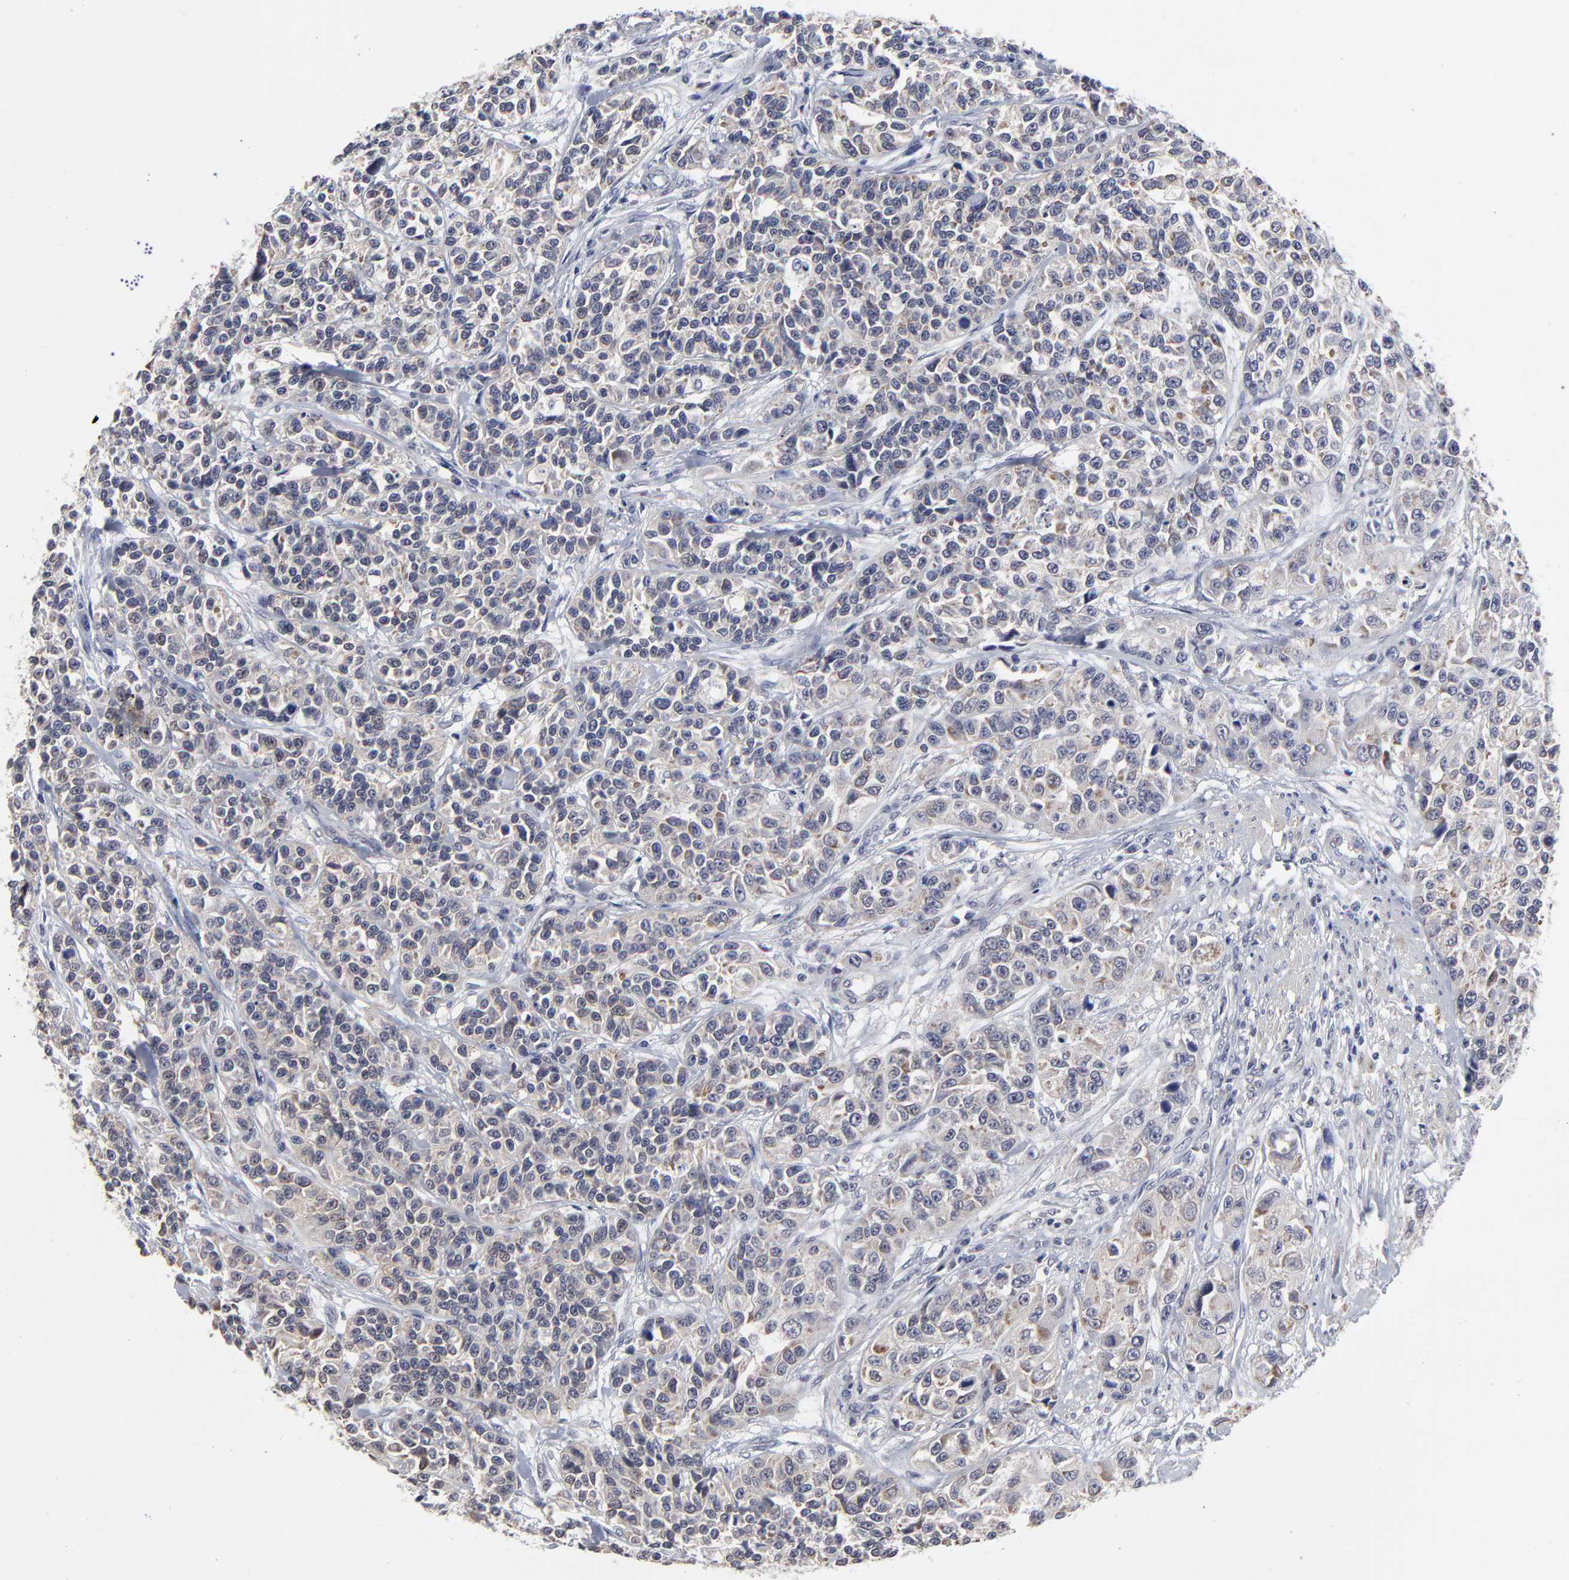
{"staining": {"intensity": "negative", "quantity": "none", "location": "none"}, "tissue": "urothelial cancer", "cell_type": "Tumor cells", "image_type": "cancer", "snomed": [{"axis": "morphology", "description": "Urothelial carcinoma, High grade"}, {"axis": "topography", "description": "Urinary bladder"}], "caption": "Immunohistochemical staining of urothelial carcinoma (high-grade) displays no significant staining in tumor cells.", "gene": "MAGEA10", "patient": {"sex": "female", "age": 81}}